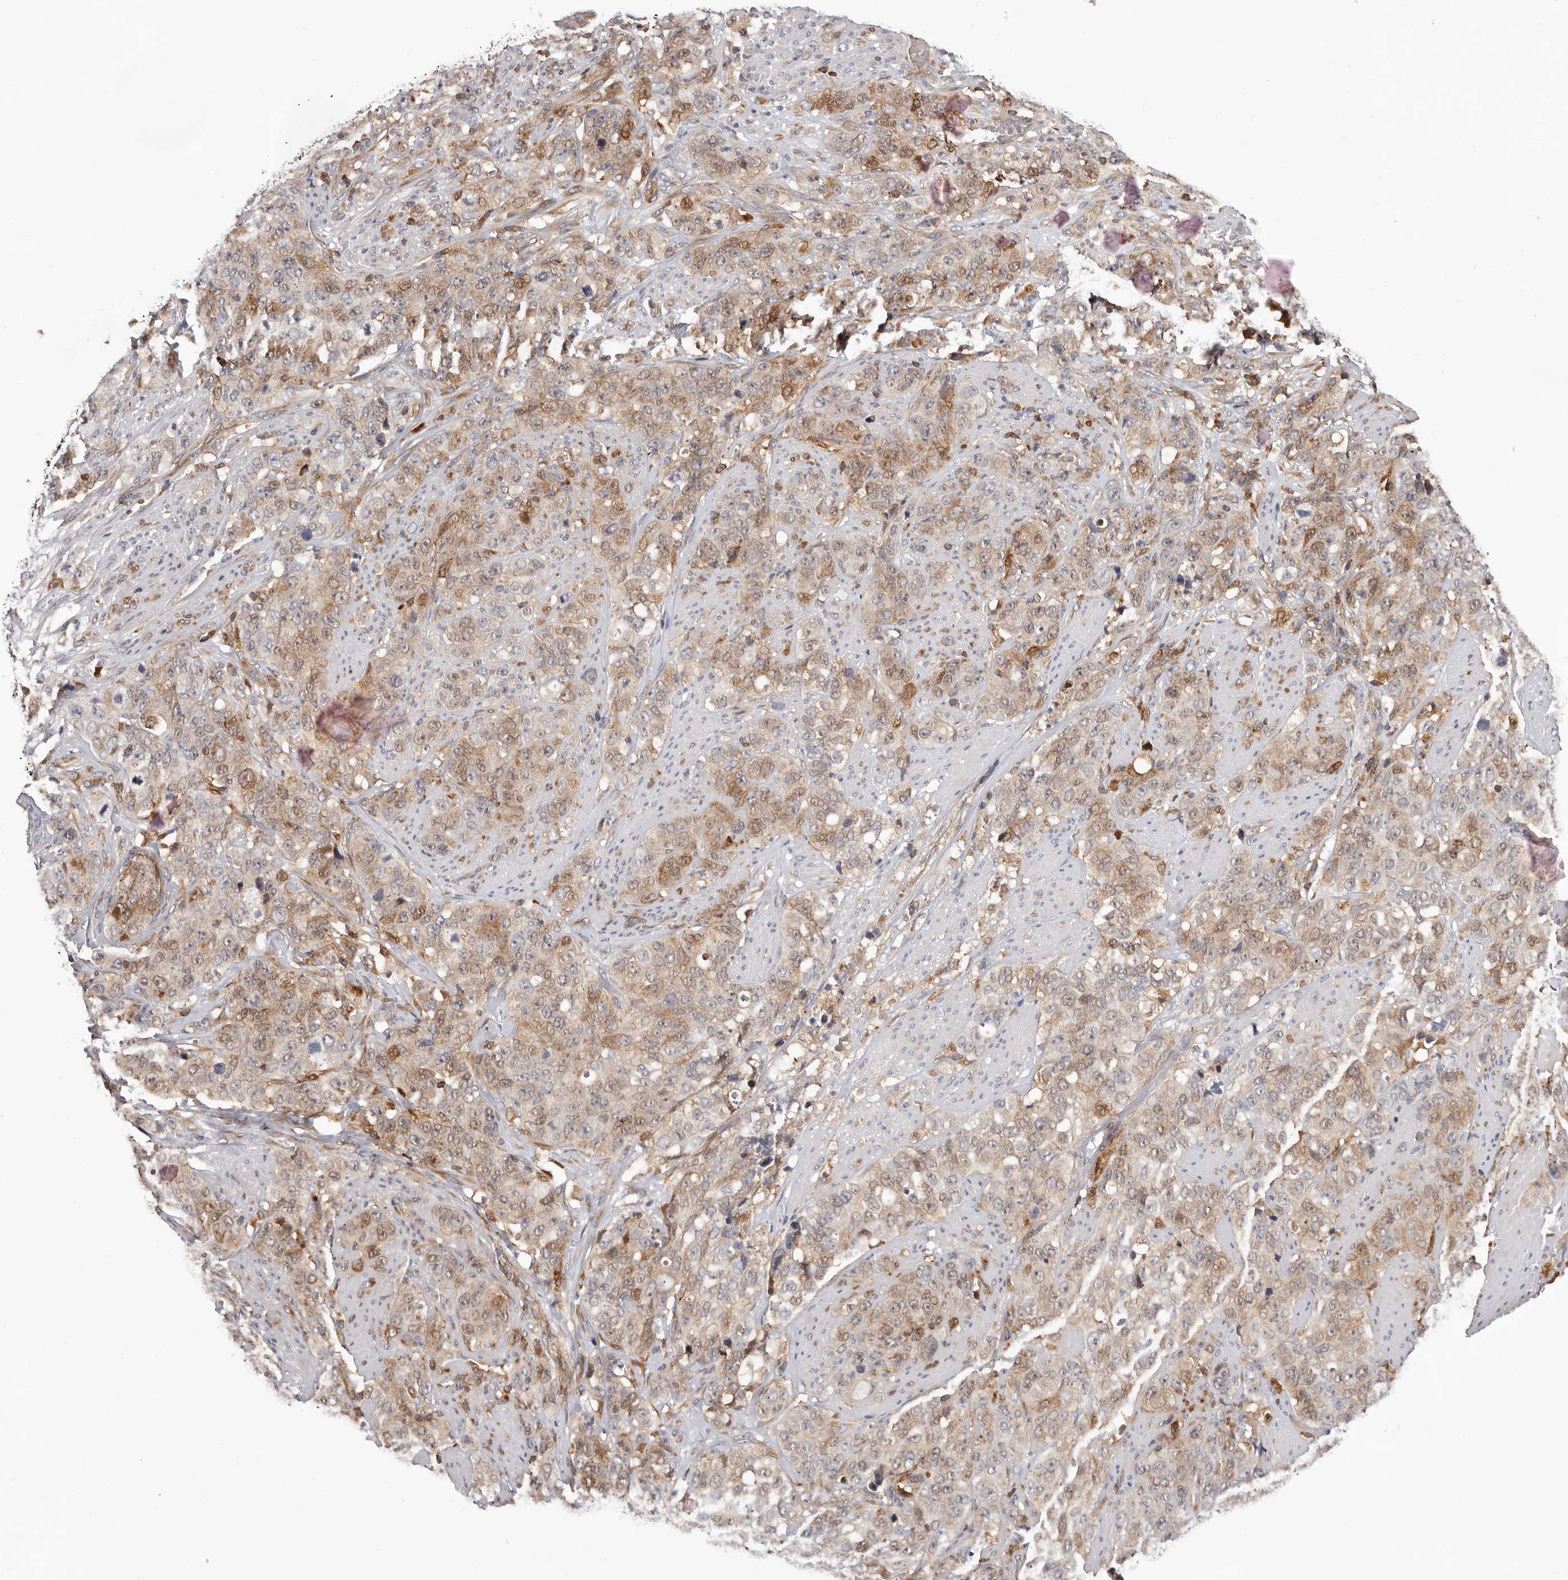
{"staining": {"intensity": "weak", "quantity": ">75%", "location": "cytoplasmic/membranous"}, "tissue": "stomach cancer", "cell_type": "Tumor cells", "image_type": "cancer", "snomed": [{"axis": "morphology", "description": "Adenocarcinoma, NOS"}, {"axis": "topography", "description": "Stomach"}], "caption": "A micrograph of human stomach cancer (adenocarcinoma) stained for a protein demonstrates weak cytoplasmic/membranous brown staining in tumor cells. The staining was performed using DAB, with brown indicating positive protein expression. Nuclei are stained blue with hematoxylin.", "gene": "RNF213", "patient": {"sex": "male", "age": 48}}